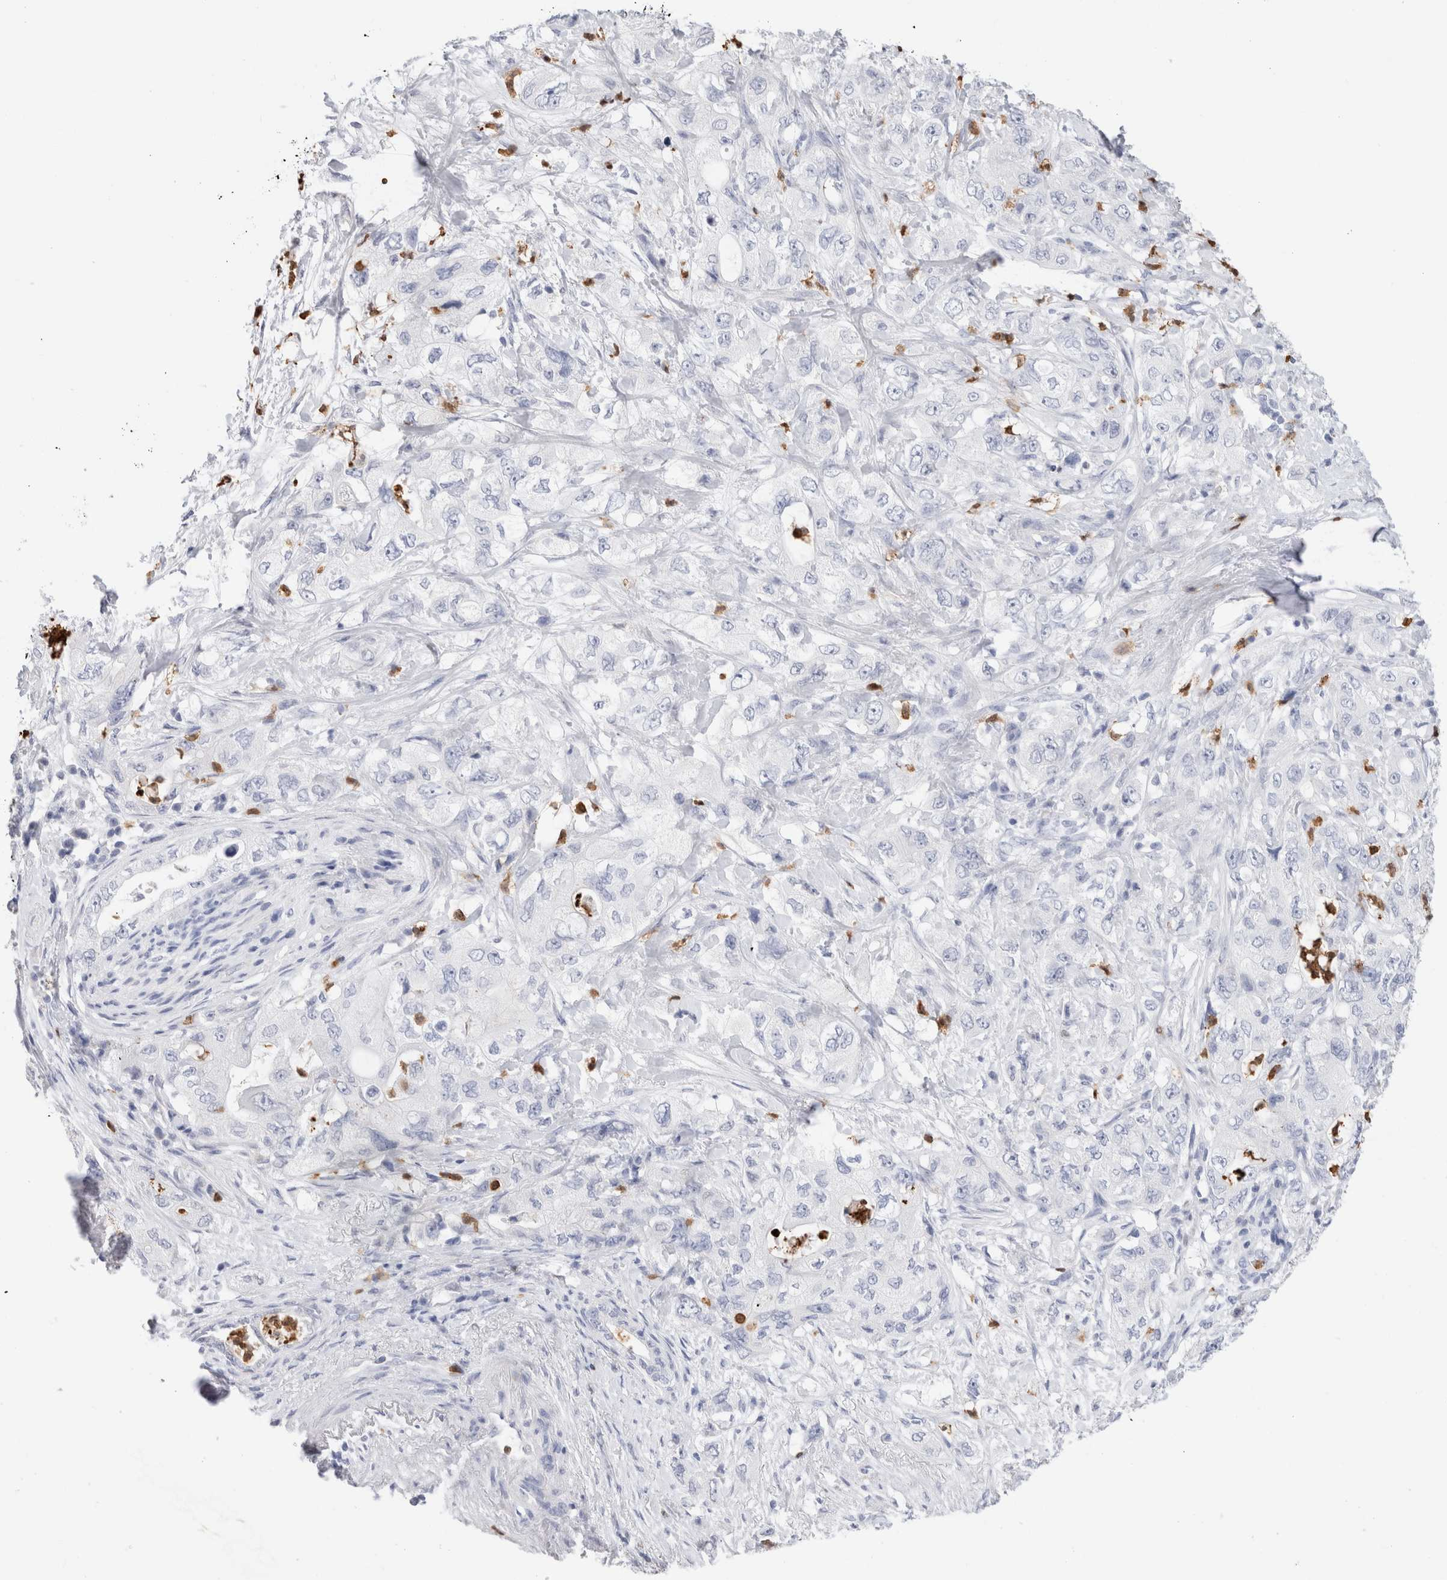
{"staining": {"intensity": "negative", "quantity": "none", "location": "none"}, "tissue": "pancreatic cancer", "cell_type": "Tumor cells", "image_type": "cancer", "snomed": [{"axis": "morphology", "description": "Adenocarcinoma, NOS"}, {"axis": "topography", "description": "Pancreas"}], "caption": "IHC micrograph of neoplastic tissue: human pancreatic cancer (adenocarcinoma) stained with DAB demonstrates no significant protein staining in tumor cells.", "gene": "SLC10A5", "patient": {"sex": "female", "age": 73}}